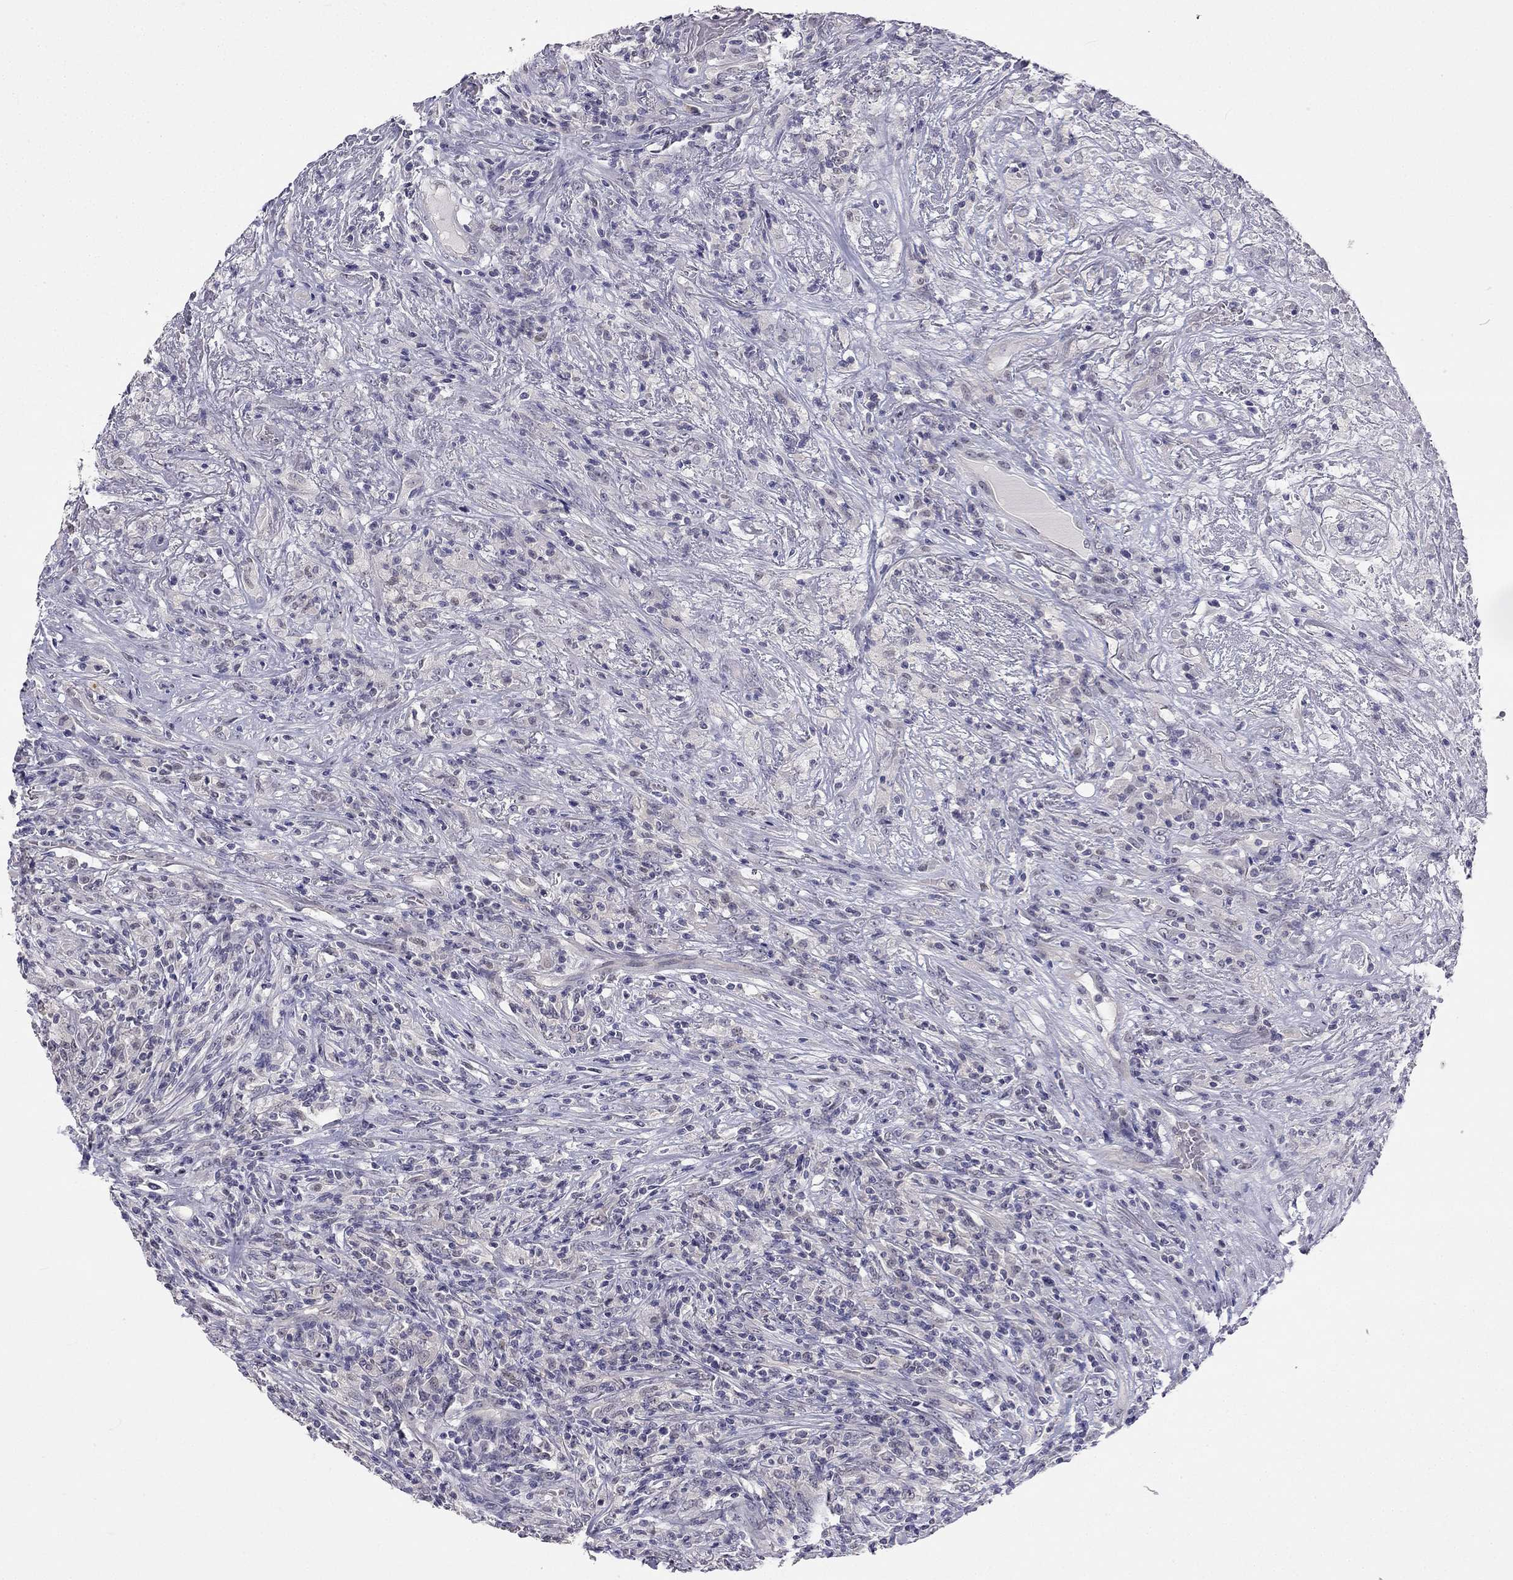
{"staining": {"intensity": "negative", "quantity": "none", "location": "none"}, "tissue": "lymphoma", "cell_type": "Tumor cells", "image_type": "cancer", "snomed": [{"axis": "morphology", "description": "Malignant lymphoma, non-Hodgkin's type, High grade"}, {"axis": "topography", "description": "Lung"}], "caption": "A histopathology image of lymphoma stained for a protein demonstrates no brown staining in tumor cells.", "gene": "C16orf89", "patient": {"sex": "male", "age": 79}}